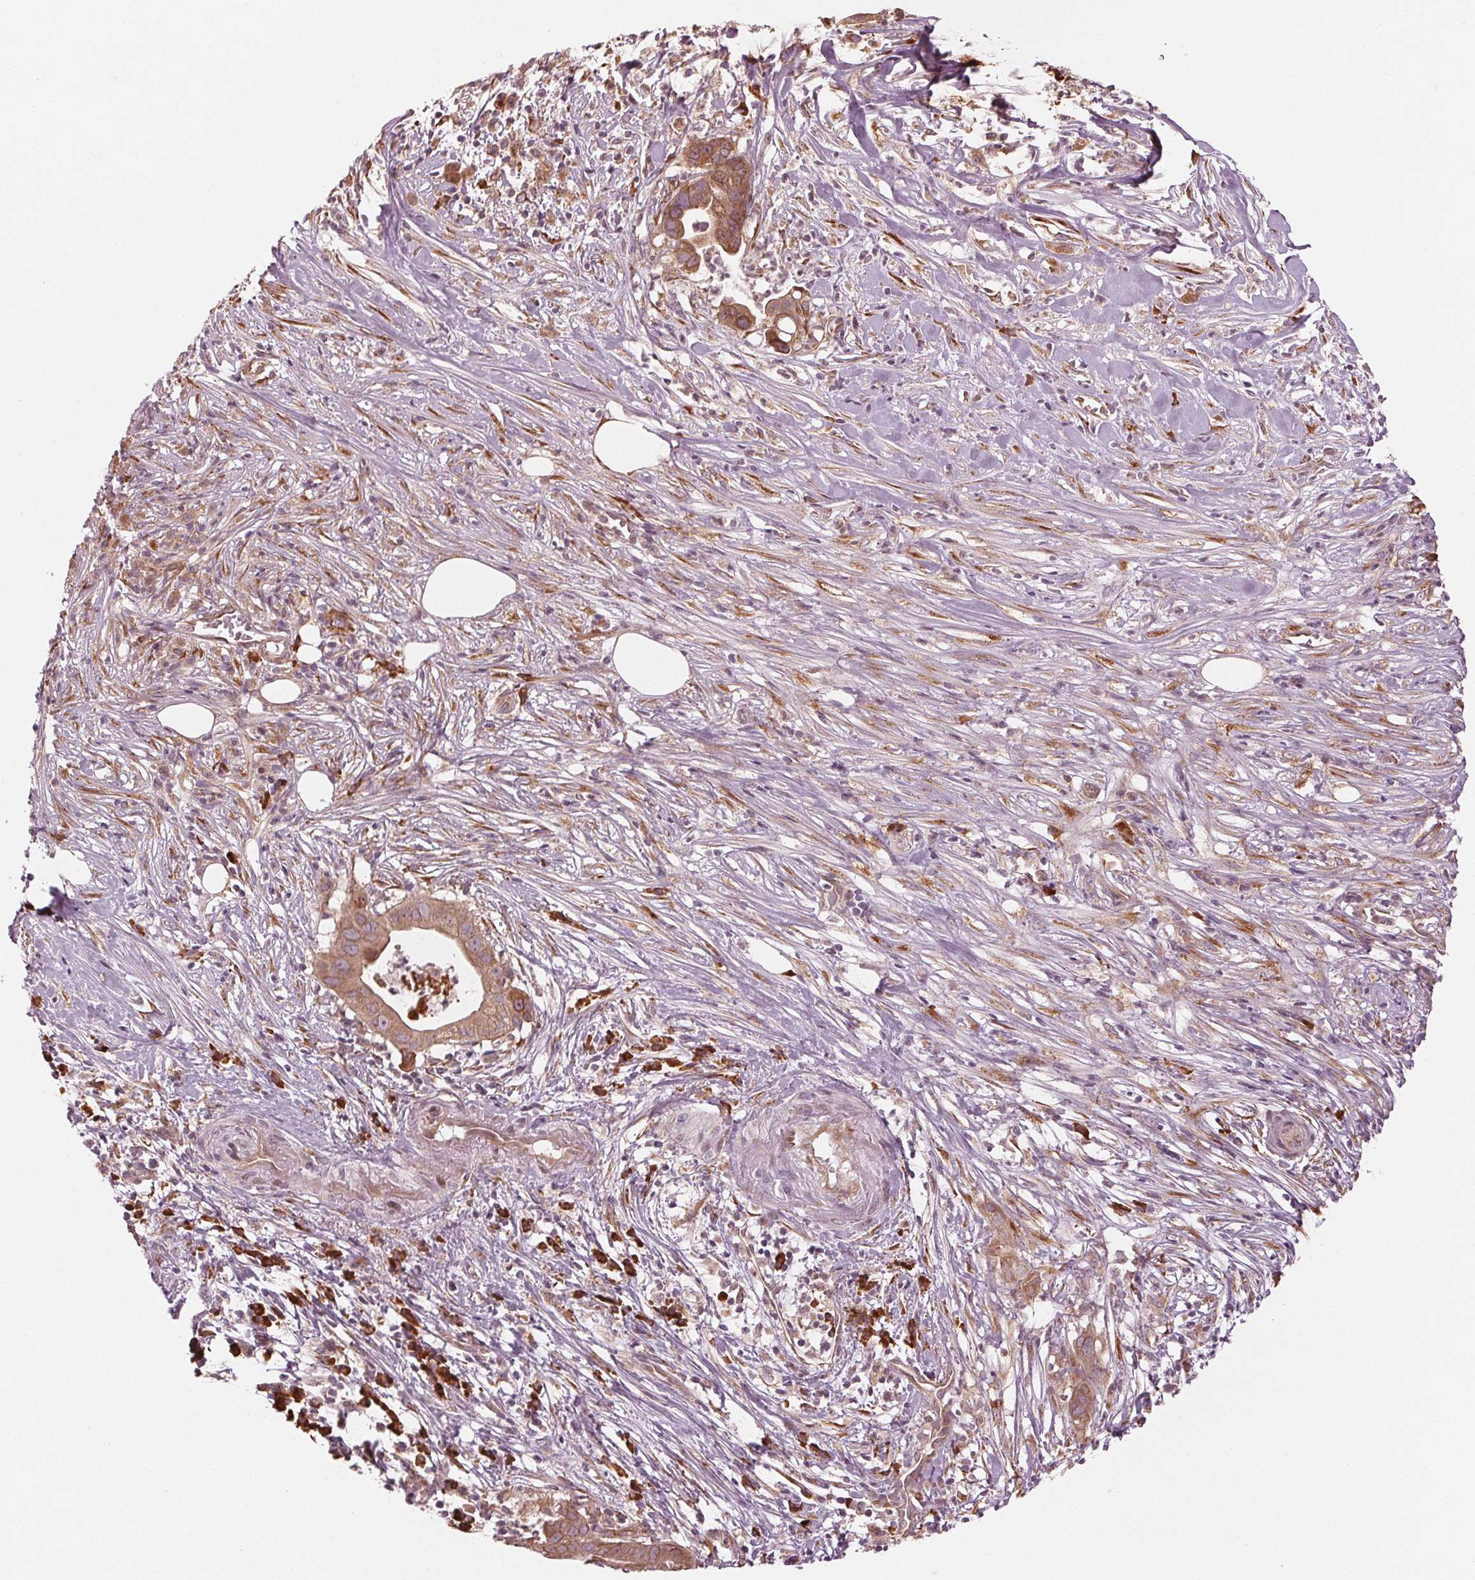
{"staining": {"intensity": "moderate", "quantity": ">75%", "location": "cytoplasmic/membranous"}, "tissue": "pancreatic cancer", "cell_type": "Tumor cells", "image_type": "cancer", "snomed": [{"axis": "morphology", "description": "Adenocarcinoma, NOS"}, {"axis": "topography", "description": "Pancreas"}], "caption": "High-power microscopy captured an immunohistochemistry histopathology image of pancreatic adenocarcinoma, revealing moderate cytoplasmic/membranous staining in about >75% of tumor cells.", "gene": "CMIP", "patient": {"sex": "male", "age": 61}}